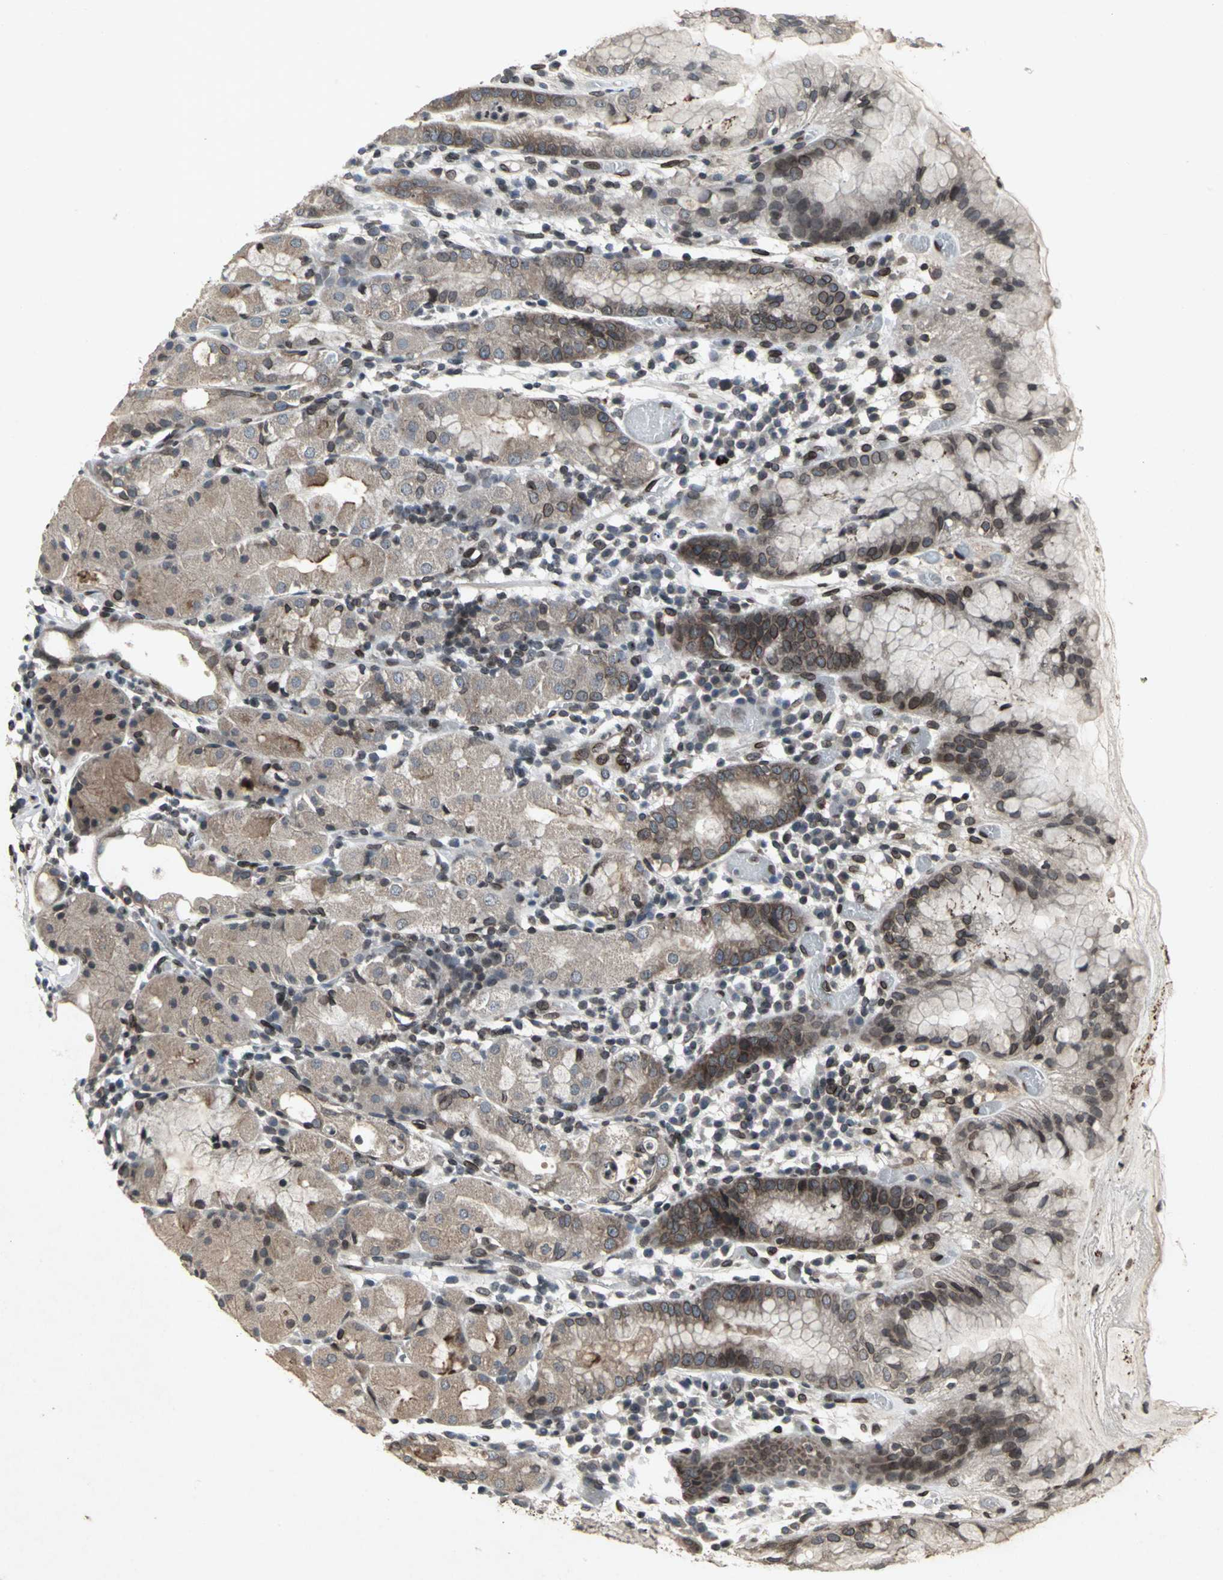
{"staining": {"intensity": "moderate", "quantity": ">75%", "location": "cytoplasmic/membranous,nuclear"}, "tissue": "stomach", "cell_type": "Glandular cells", "image_type": "normal", "snomed": [{"axis": "morphology", "description": "Normal tissue, NOS"}, {"axis": "topography", "description": "Stomach"}, {"axis": "topography", "description": "Stomach, lower"}], "caption": "Immunohistochemistry image of normal stomach: human stomach stained using immunohistochemistry (IHC) demonstrates medium levels of moderate protein expression localized specifically in the cytoplasmic/membranous,nuclear of glandular cells, appearing as a cytoplasmic/membranous,nuclear brown color.", "gene": "SH2B3", "patient": {"sex": "female", "age": 75}}